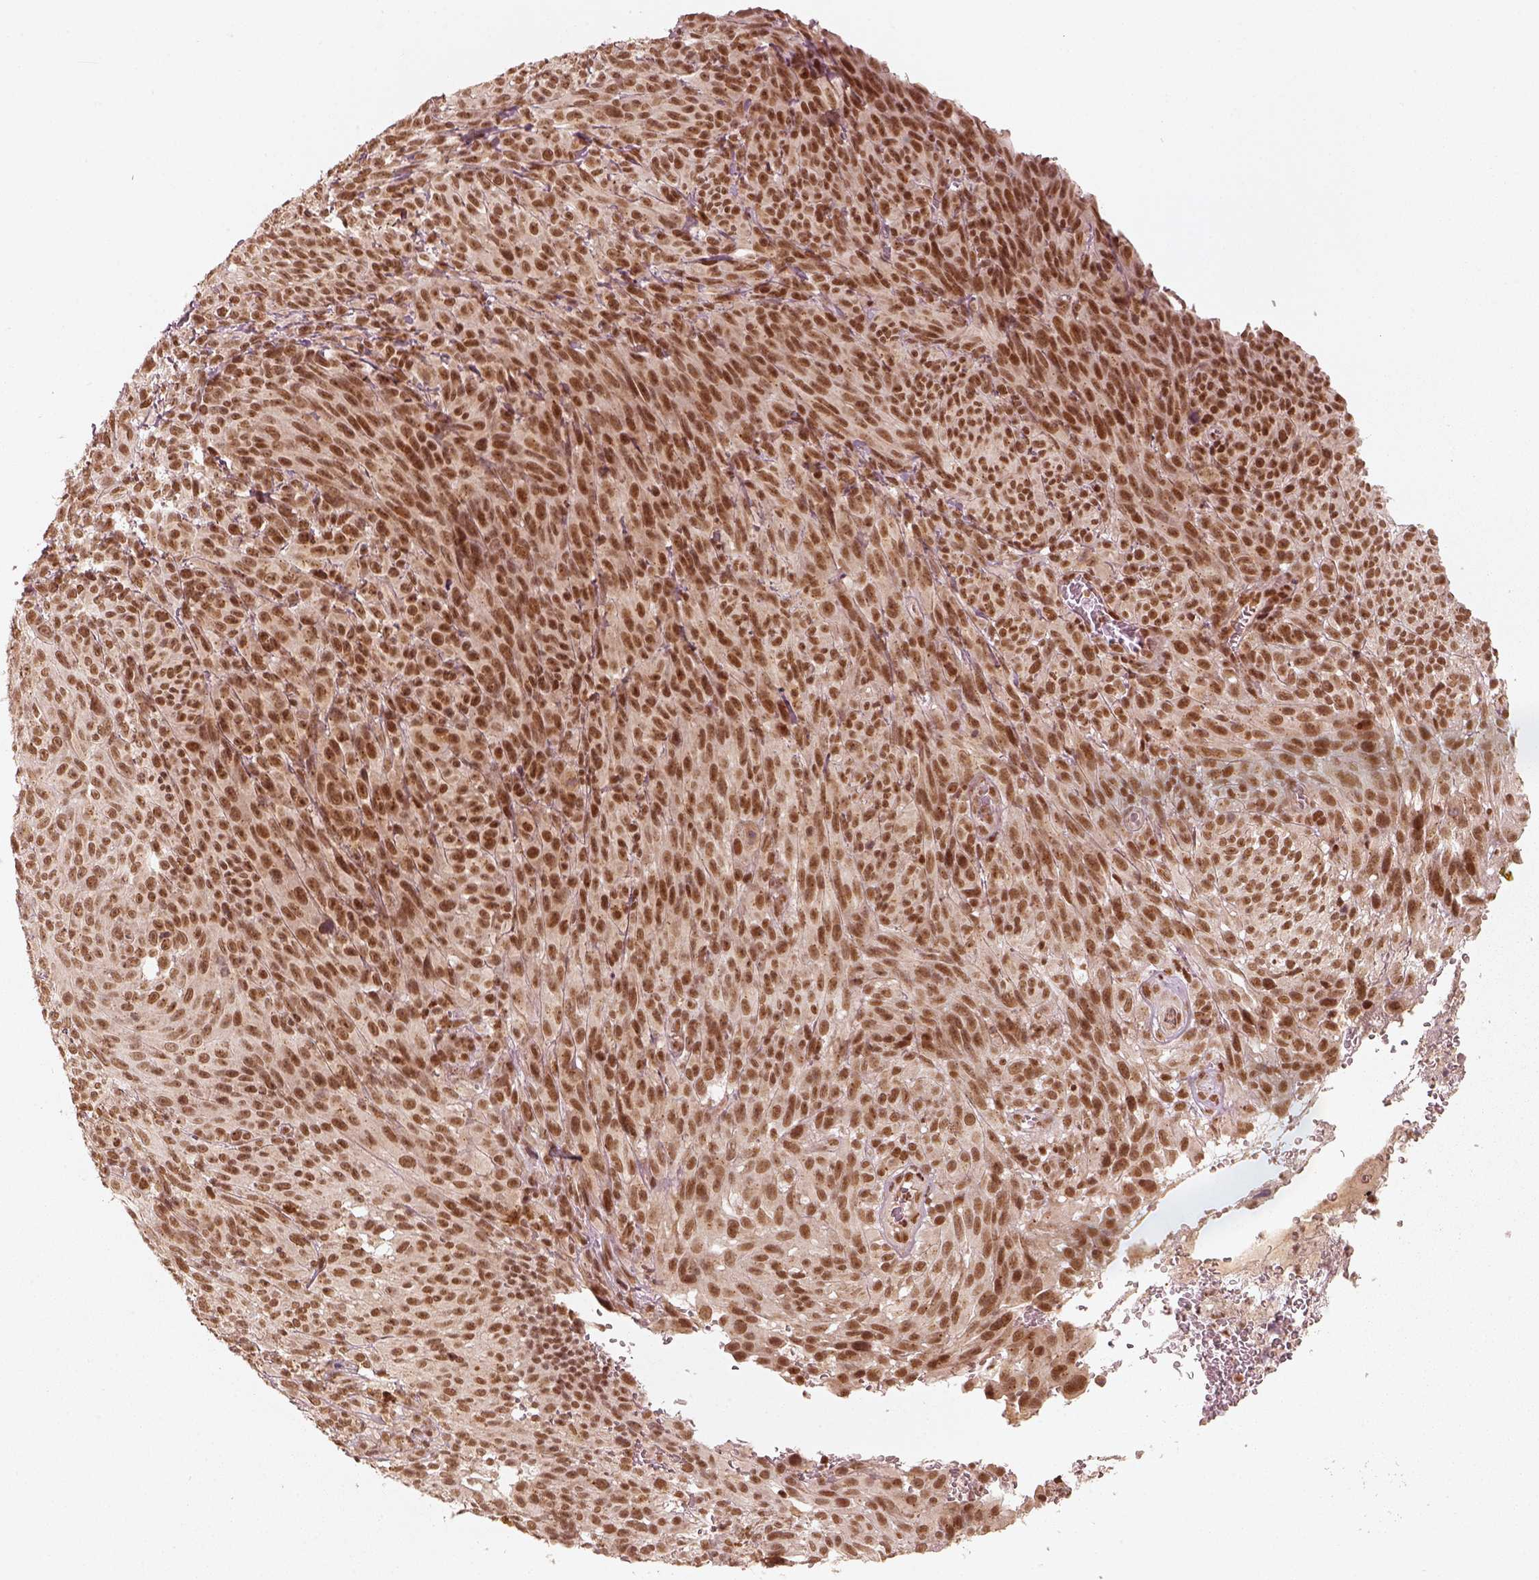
{"staining": {"intensity": "strong", "quantity": ">75%", "location": "nuclear"}, "tissue": "melanoma", "cell_type": "Tumor cells", "image_type": "cancer", "snomed": [{"axis": "morphology", "description": "Malignant melanoma, NOS"}, {"axis": "topography", "description": "Skin"}], "caption": "Melanoma stained for a protein shows strong nuclear positivity in tumor cells.", "gene": "GMEB2", "patient": {"sex": "male", "age": 83}}